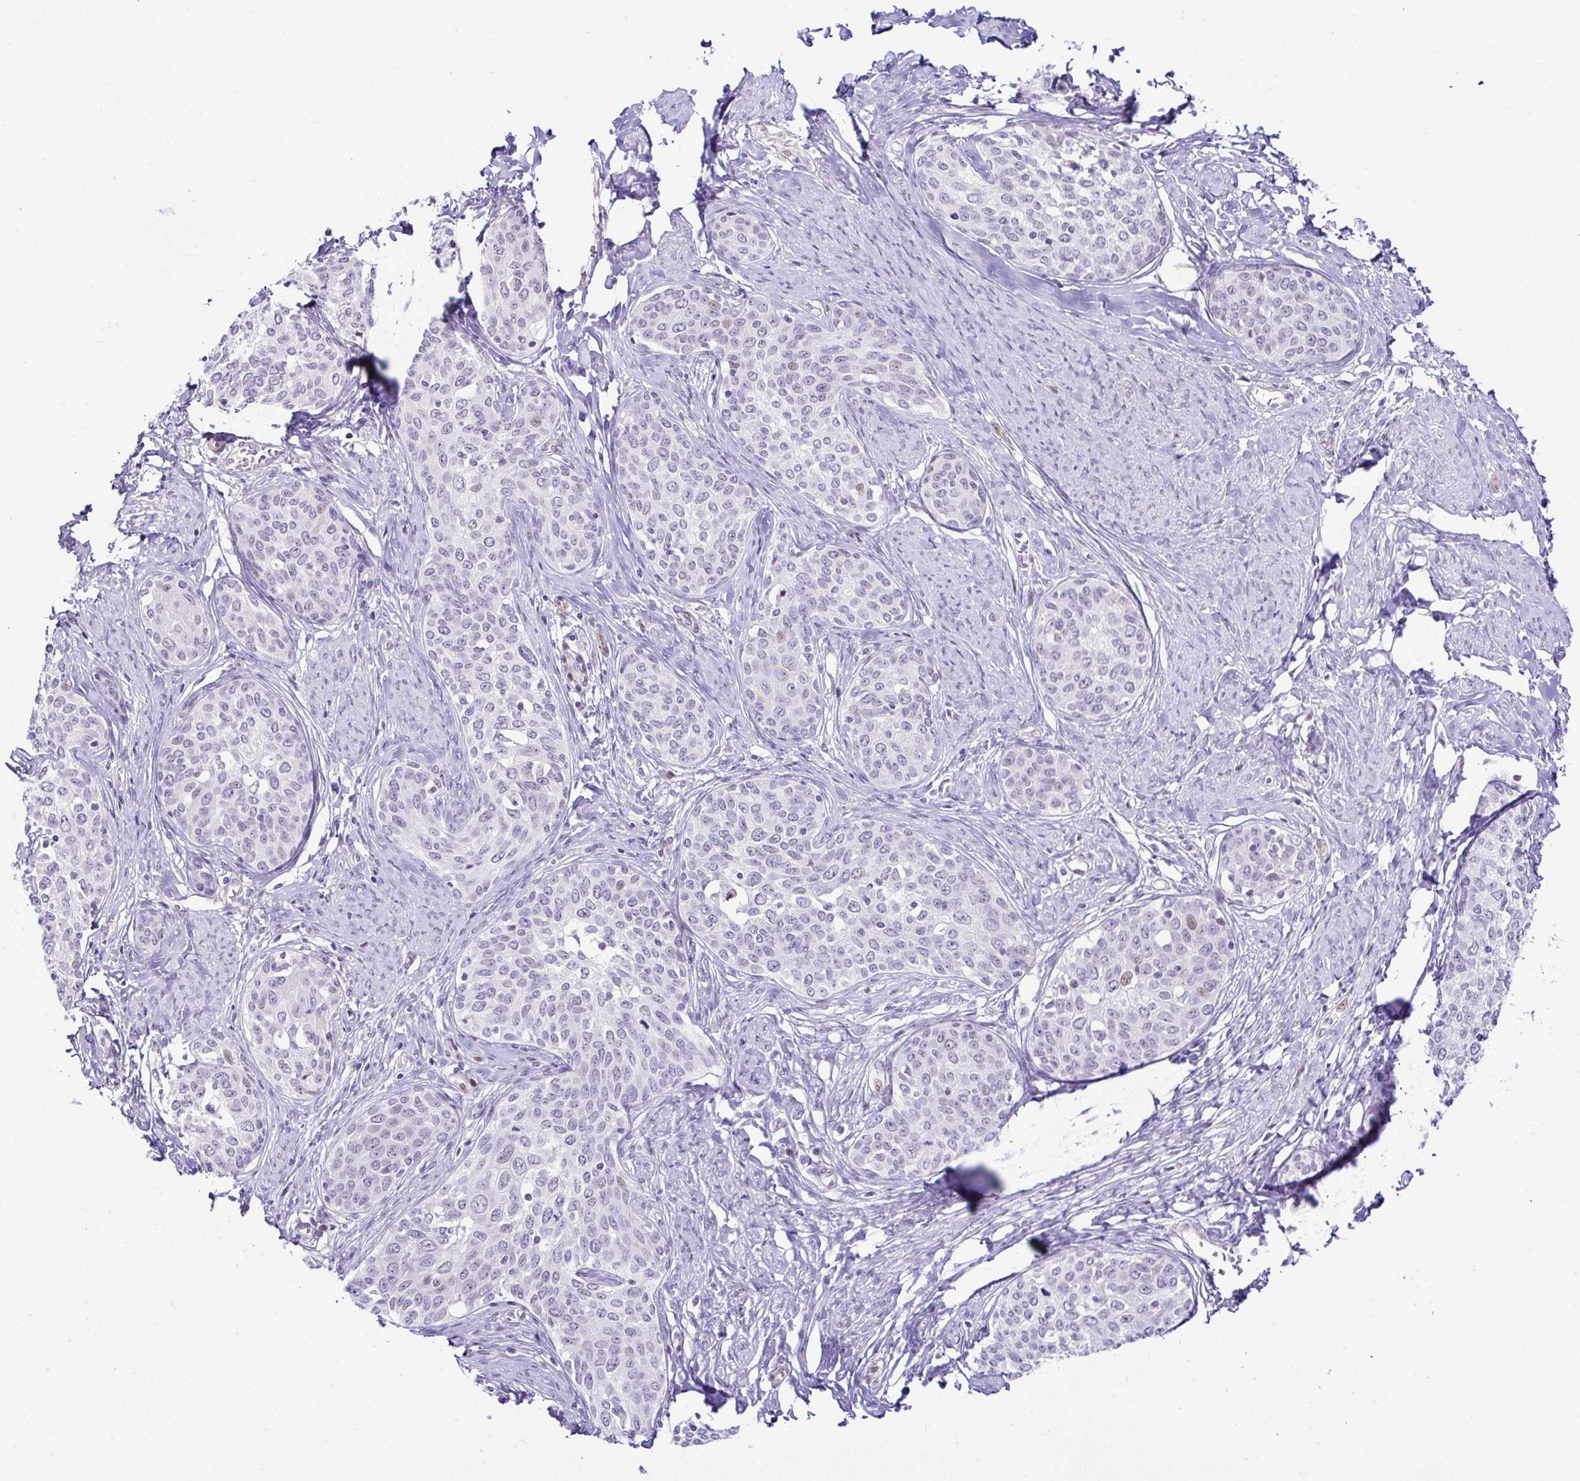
{"staining": {"intensity": "negative", "quantity": "none", "location": "none"}, "tissue": "cervical cancer", "cell_type": "Tumor cells", "image_type": "cancer", "snomed": [{"axis": "morphology", "description": "Squamous cell carcinoma, NOS"}, {"axis": "morphology", "description": "Adenocarcinoma, NOS"}, {"axis": "topography", "description": "Cervix"}], "caption": "Human cervical squamous cell carcinoma stained for a protein using immunohistochemistry displays no expression in tumor cells.", "gene": "FBXO34", "patient": {"sex": "female", "age": 52}}